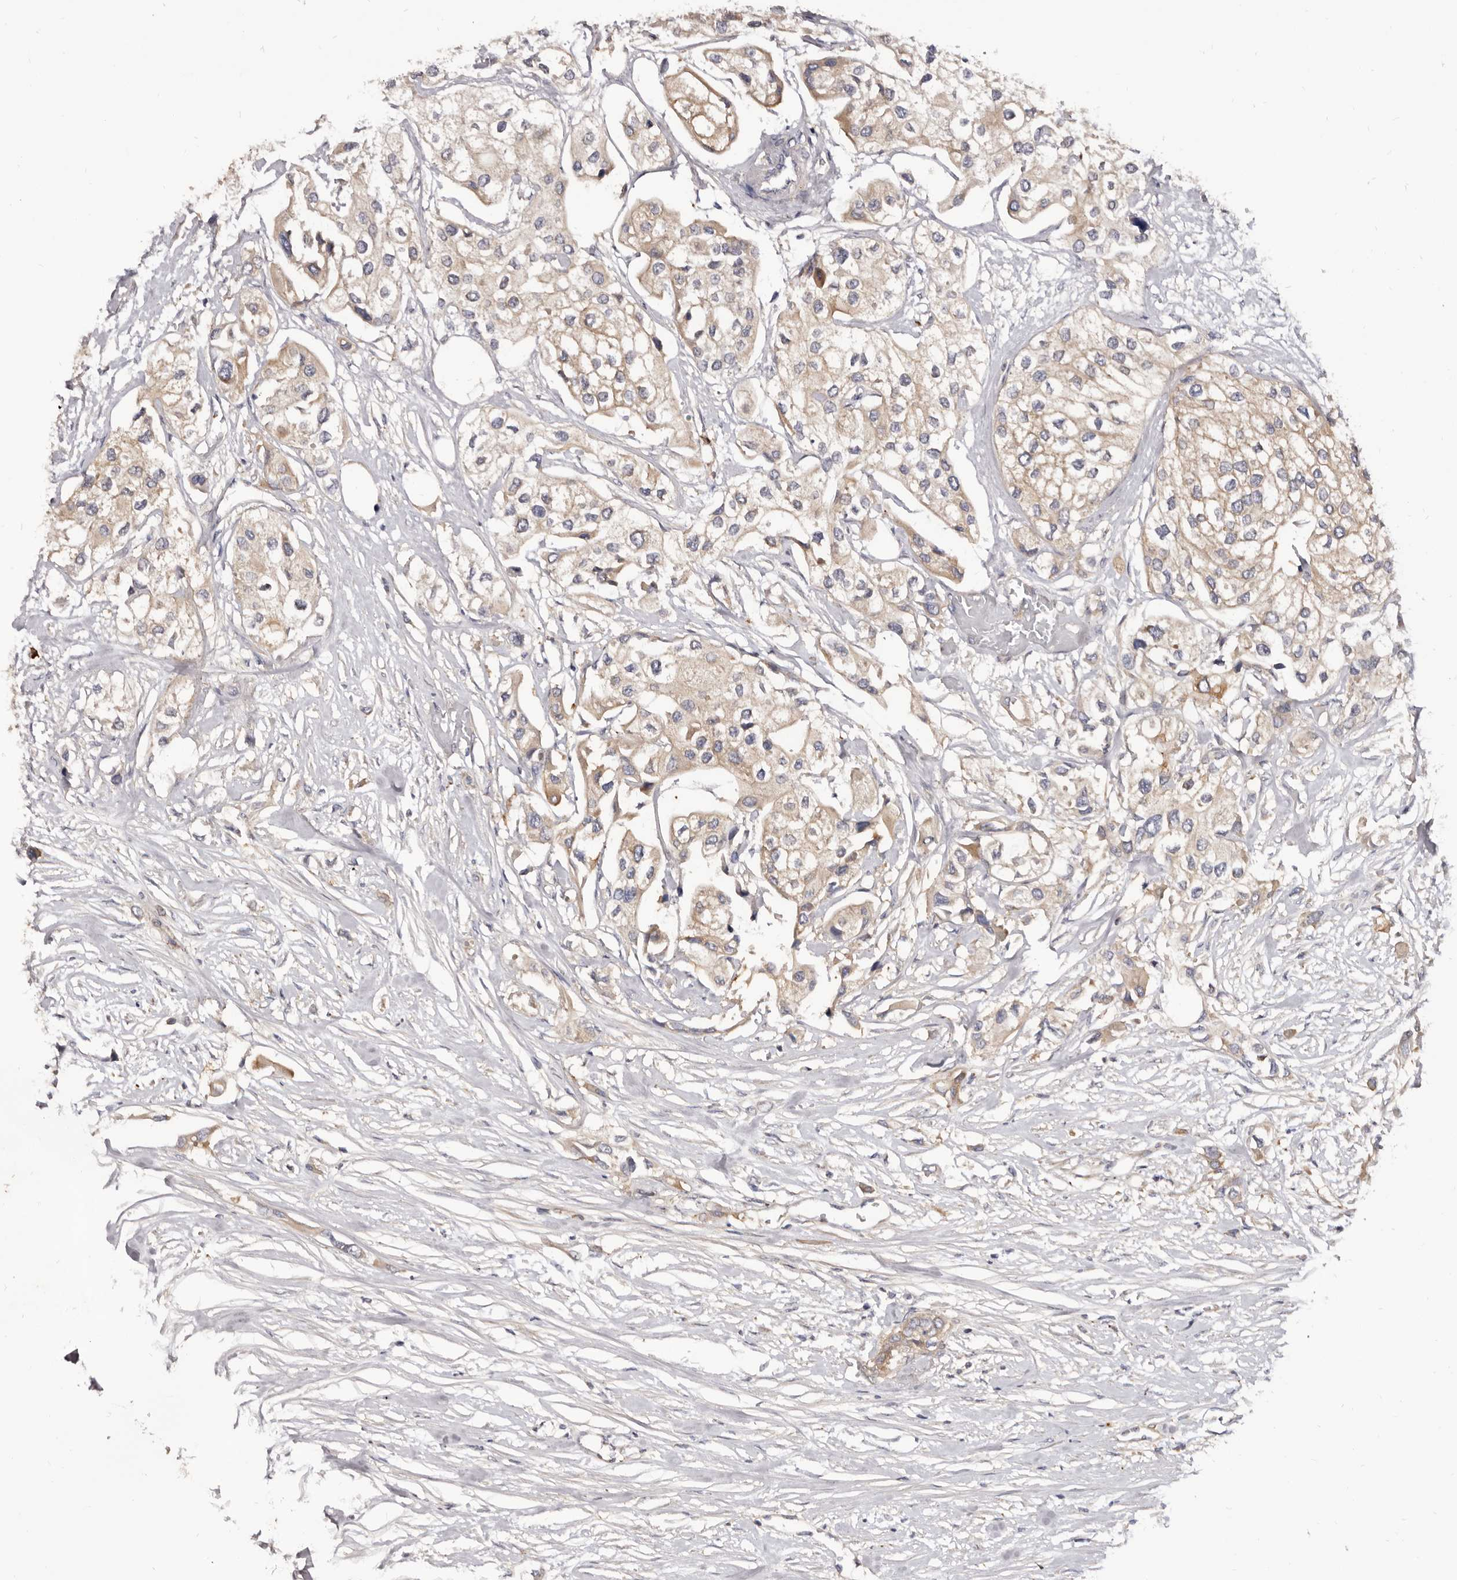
{"staining": {"intensity": "weak", "quantity": ">75%", "location": "cytoplasmic/membranous"}, "tissue": "urothelial cancer", "cell_type": "Tumor cells", "image_type": "cancer", "snomed": [{"axis": "morphology", "description": "Urothelial carcinoma, High grade"}, {"axis": "topography", "description": "Urinary bladder"}], "caption": "Immunohistochemical staining of urothelial cancer demonstrates low levels of weak cytoplasmic/membranous protein positivity in approximately >75% of tumor cells.", "gene": "ADAMTS20", "patient": {"sex": "male", "age": 64}}